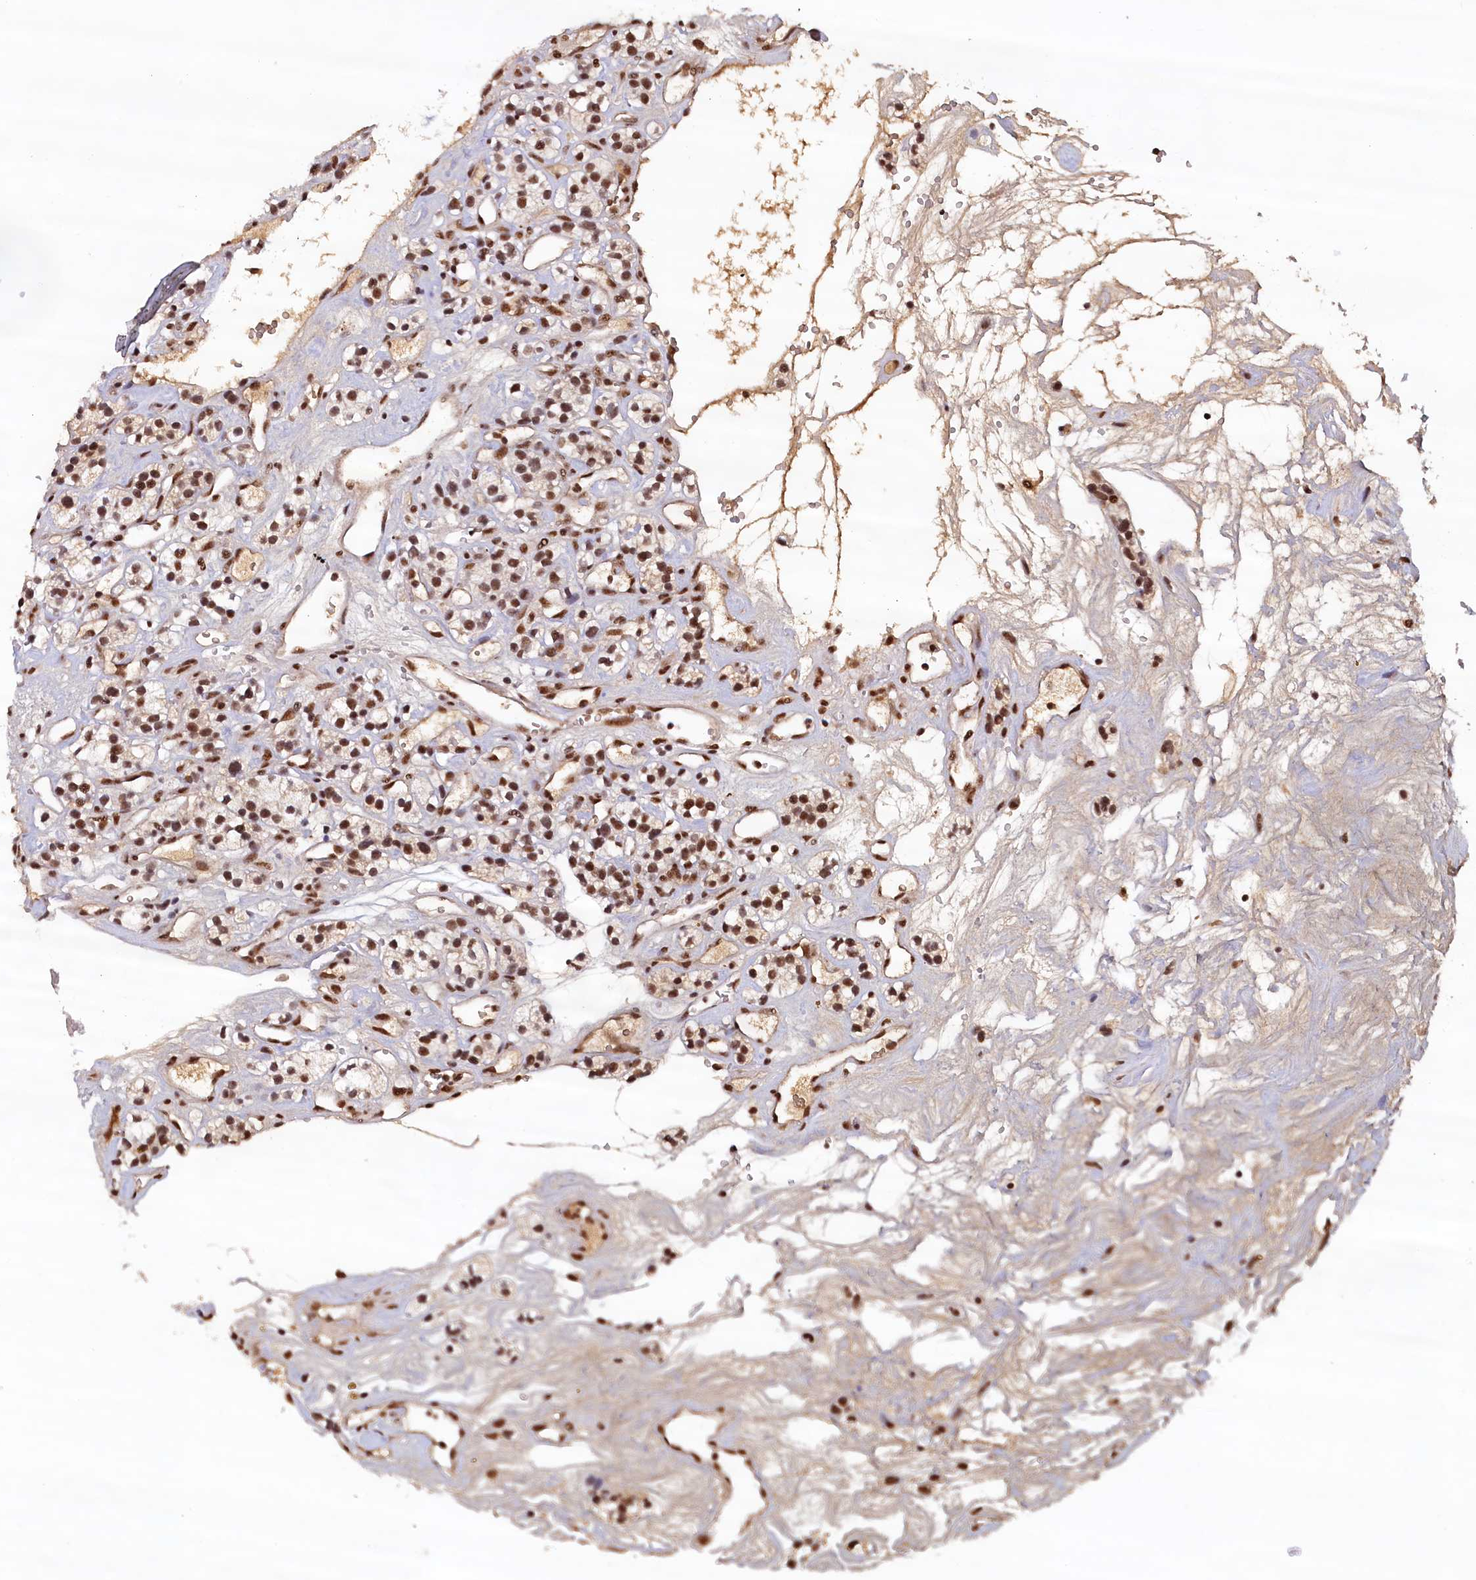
{"staining": {"intensity": "strong", "quantity": ">75%", "location": "nuclear"}, "tissue": "renal cancer", "cell_type": "Tumor cells", "image_type": "cancer", "snomed": [{"axis": "morphology", "description": "Adenocarcinoma, NOS"}, {"axis": "topography", "description": "Kidney"}], "caption": "A high amount of strong nuclear positivity is identified in approximately >75% of tumor cells in renal adenocarcinoma tissue.", "gene": "ZC3H18", "patient": {"sex": "female", "age": 57}}